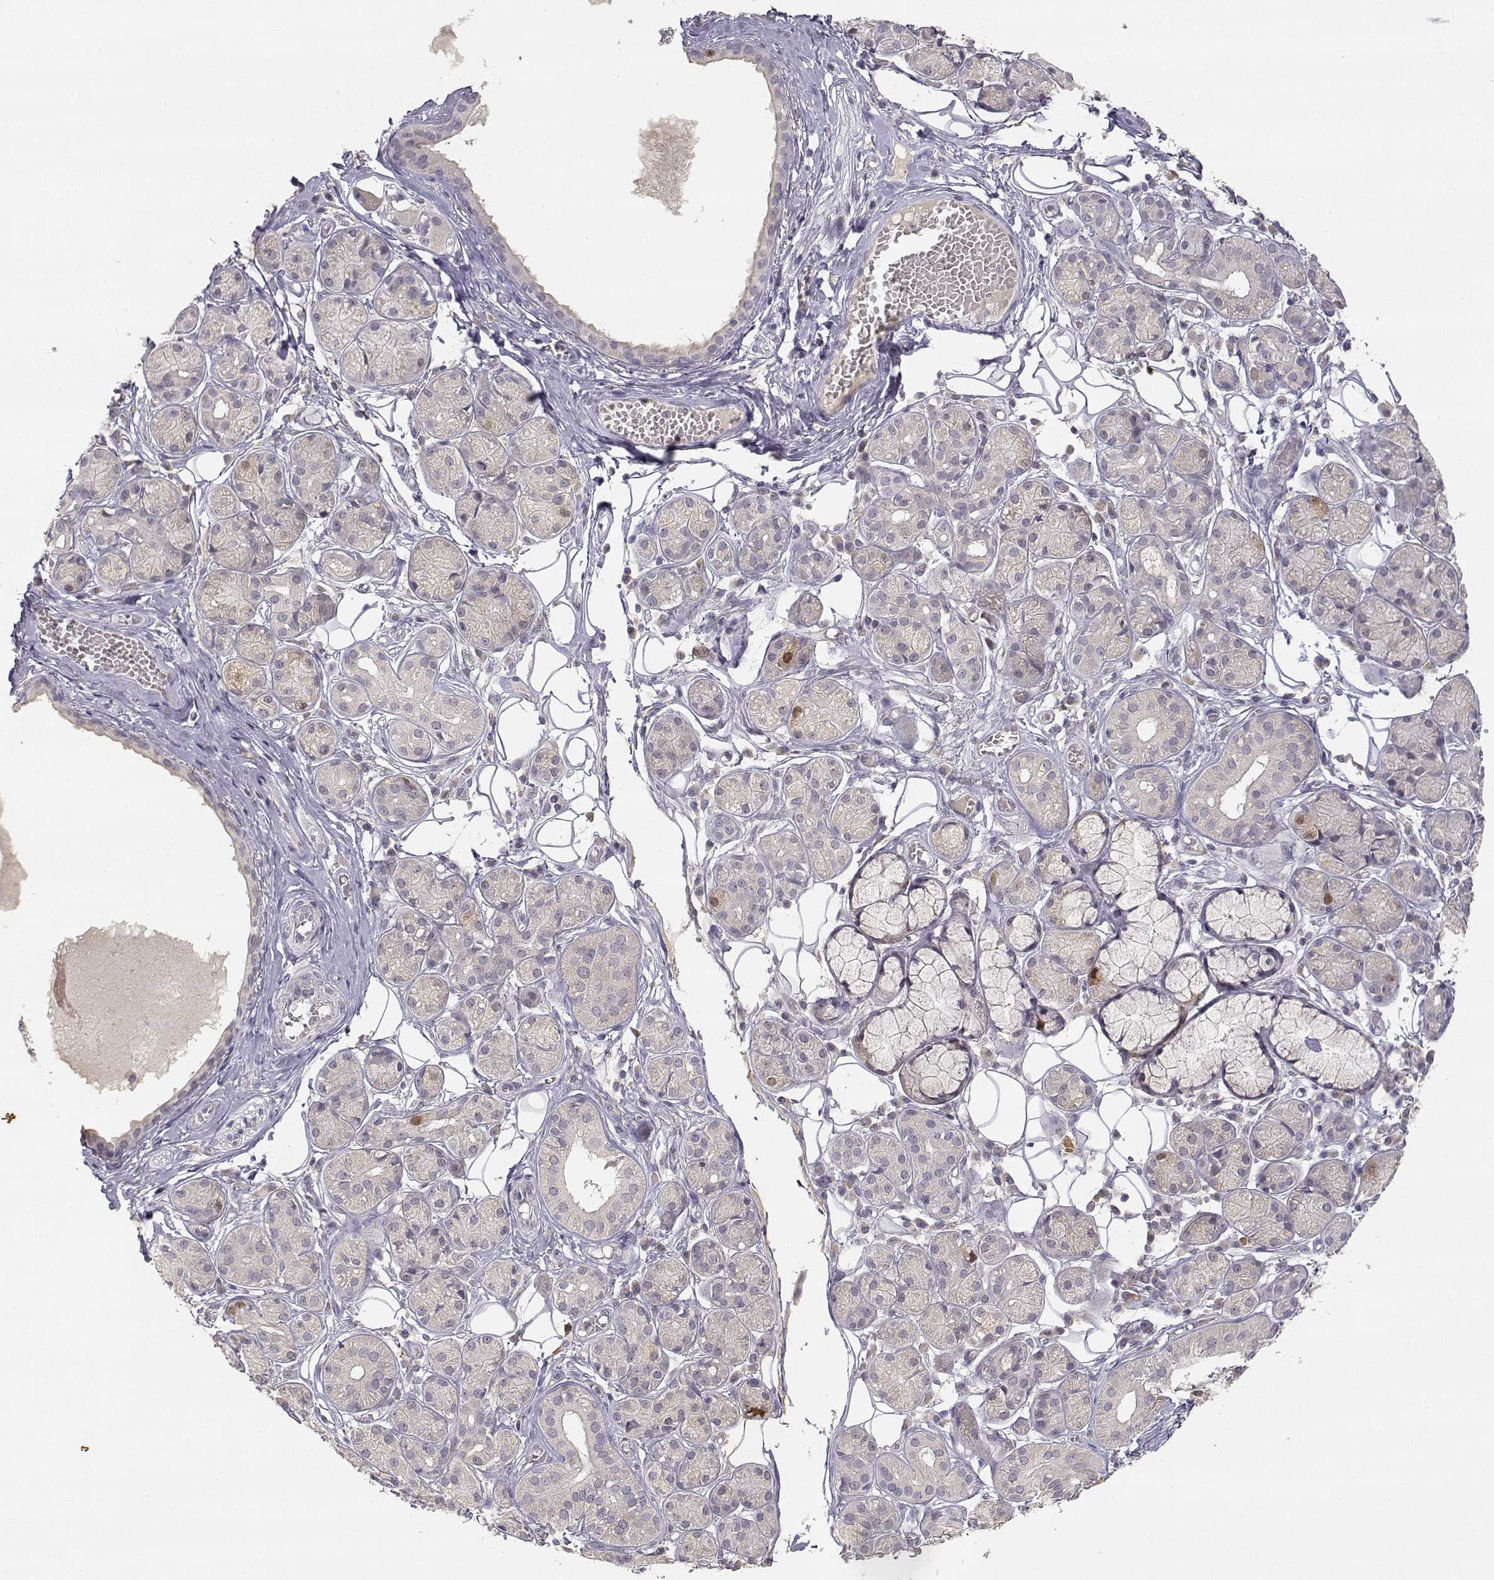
{"staining": {"intensity": "moderate", "quantity": "<25%", "location": "nuclear"}, "tissue": "salivary gland", "cell_type": "Glandular cells", "image_type": "normal", "snomed": [{"axis": "morphology", "description": "Normal tissue, NOS"}, {"axis": "topography", "description": "Salivary gland"}, {"axis": "topography", "description": "Peripheral nerve tissue"}], "caption": "Salivary gland was stained to show a protein in brown. There is low levels of moderate nuclear staining in about <25% of glandular cells.", "gene": "RAD51", "patient": {"sex": "male", "age": 71}}